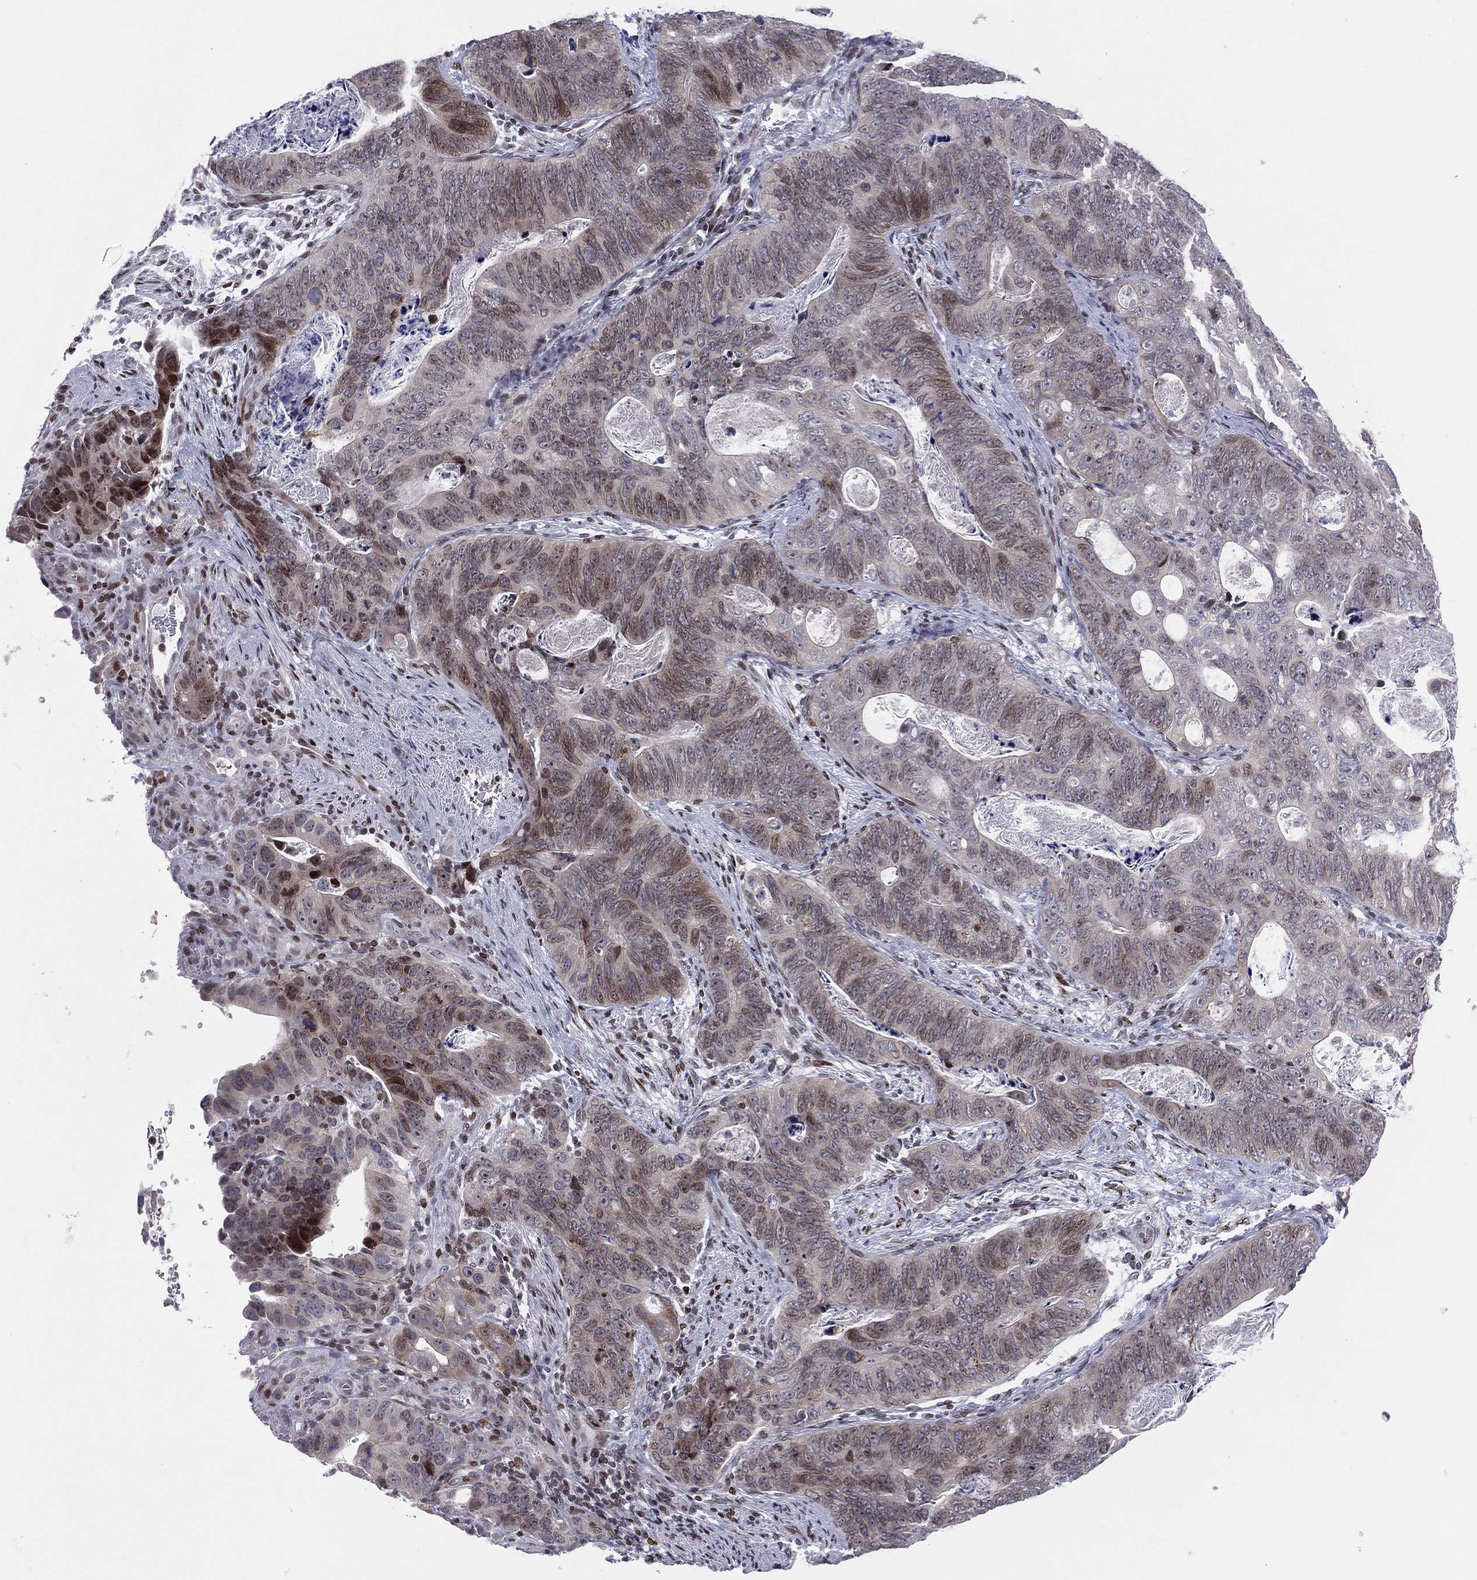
{"staining": {"intensity": "moderate", "quantity": "<25%", "location": "nuclear"}, "tissue": "stomach cancer", "cell_type": "Tumor cells", "image_type": "cancer", "snomed": [{"axis": "morphology", "description": "Normal tissue, NOS"}, {"axis": "morphology", "description": "Adenocarcinoma, NOS"}, {"axis": "topography", "description": "Stomach"}], "caption": "High-magnification brightfield microscopy of stomach cancer (adenocarcinoma) stained with DAB (brown) and counterstained with hematoxylin (blue). tumor cells exhibit moderate nuclear staining is identified in about<25% of cells.", "gene": "DBF4B", "patient": {"sex": "female", "age": 89}}